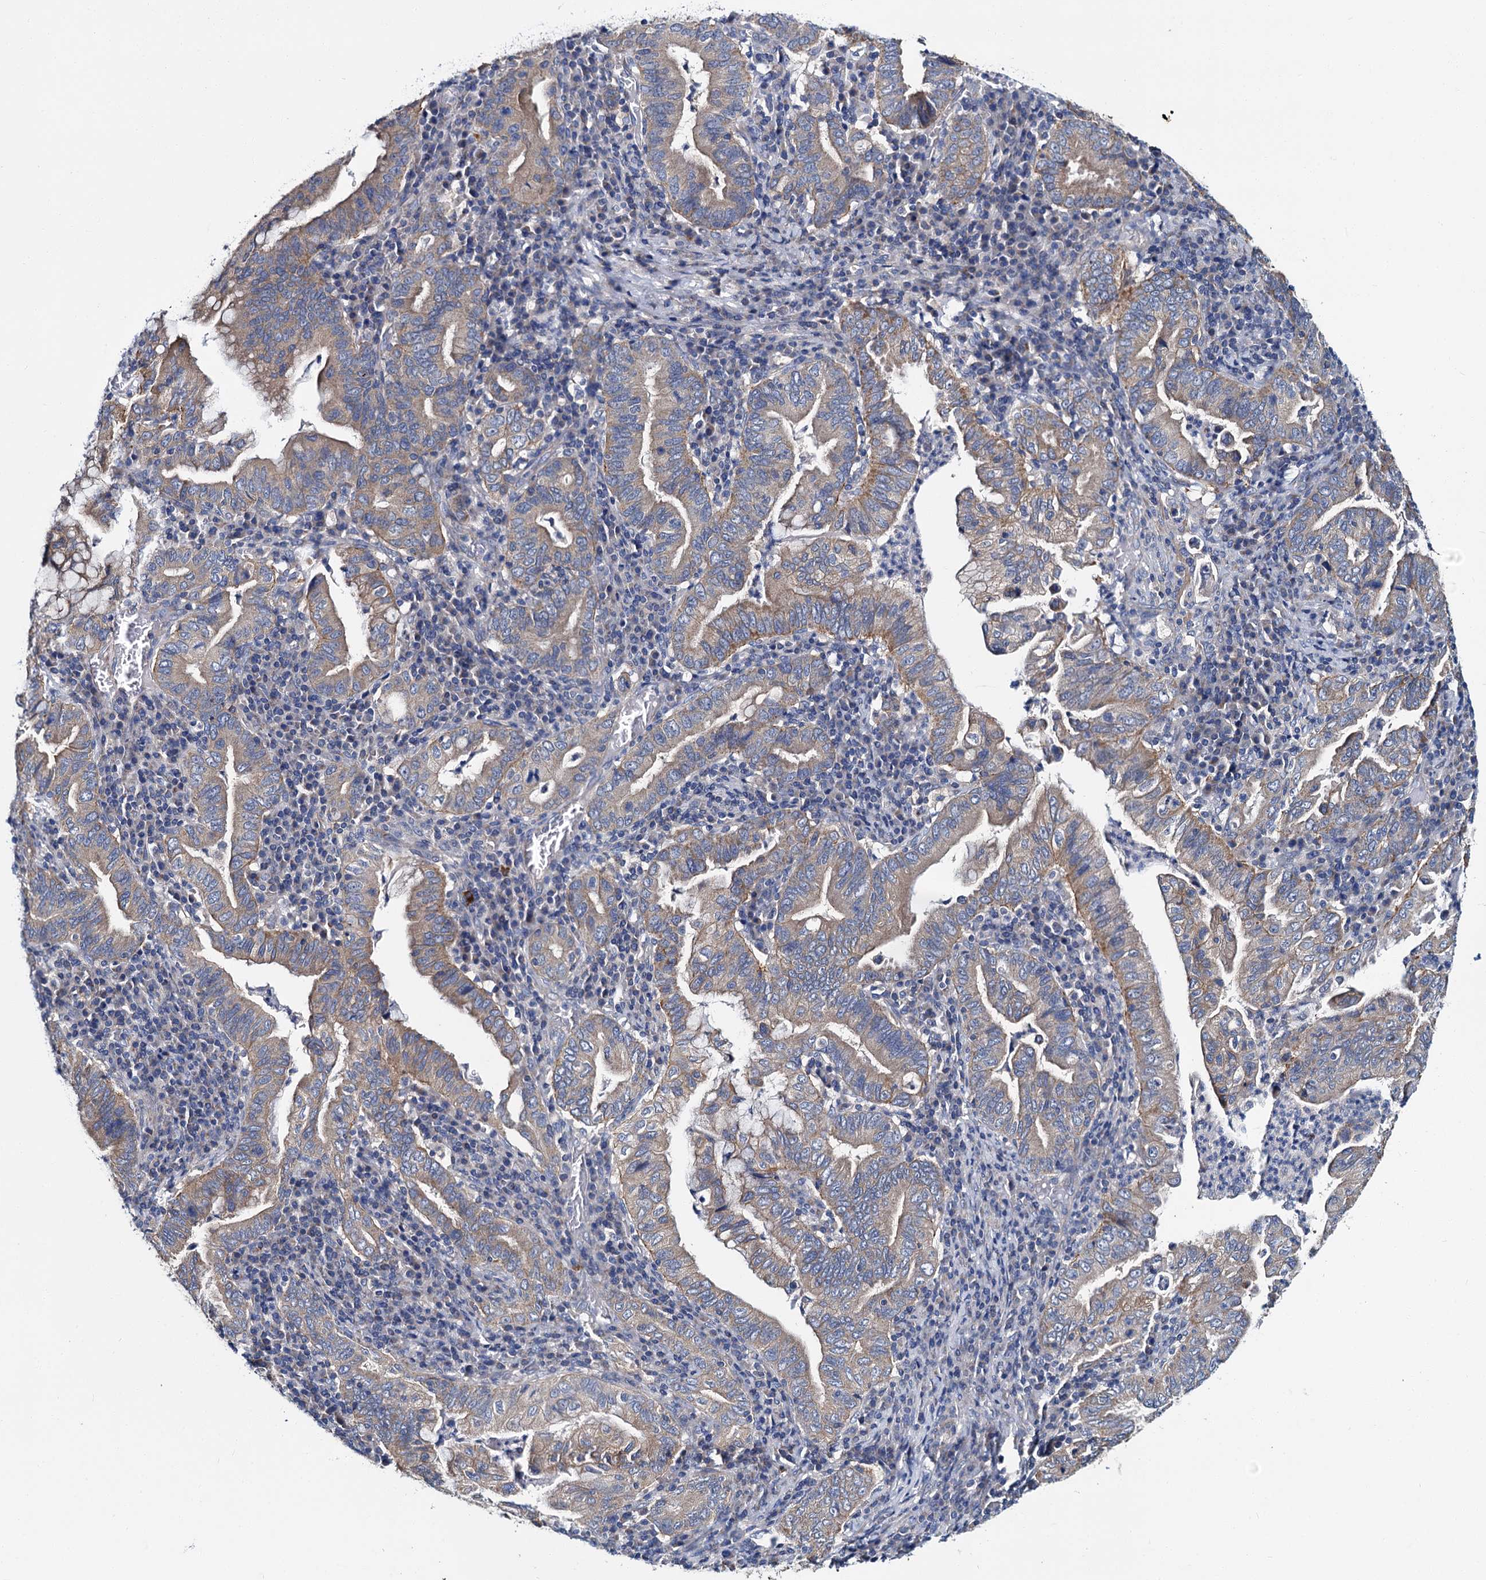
{"staining": {"intensity": "moderate", "quantity": ">75%", "location": "cytoplasmic/membranous"}, "tissue": "stomach cancer", "cell_type": "Tumor cells", "image_type": "cancer", "snomed": [{"axis": "morphology", "description": "Normal tissue, NOS"}, {"axis": "morphology", "description": "Adenocarcinoma, NOS"}, {"axis": "topography", "description": "Esophagus"}, {"axis": "topography", "description": "Stomach, upper"}, {"axis": "topography", "description": "Peripheral nerve tissue"}], "caption": "Protein positivity by immunohistochemistry displays moderate cytoplasmic/membranous positivity in approximately >75% of tumor cells in stomach cancer (adenocarcinoma). (Stains: DAB (3,3'-diaminobenzidine) in brown, nuclei in blue, Microscopy: brightfield microscopy at high magnification).", "gene": "CEP295", "patient": {"sex": "male", "age": 62}}